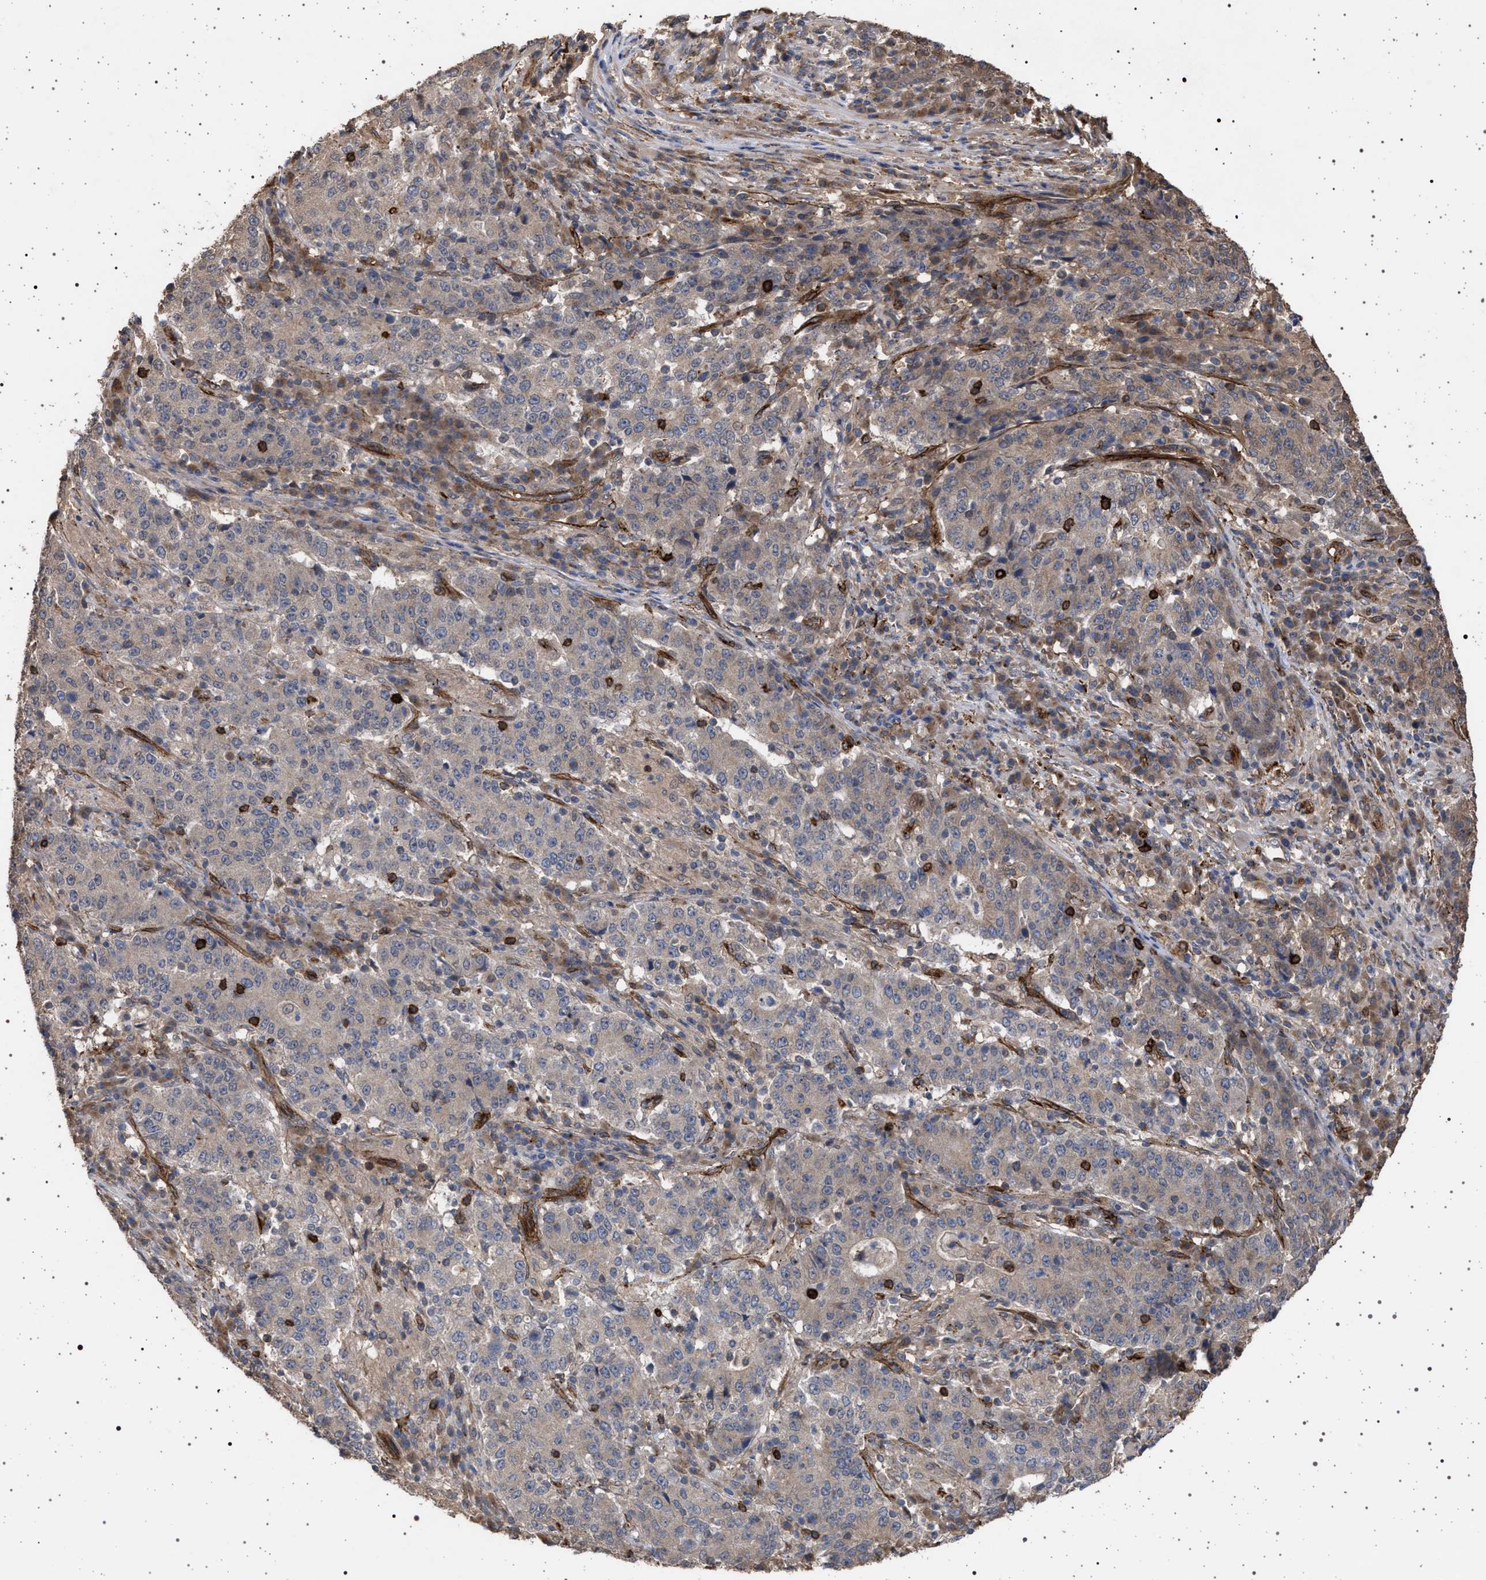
{"staining": {"intensity": "weak", "quantity": "<25%", "location": "cytoplasmic/membranous"}, "tissue": "stomach cancer", "cell_type": "Tumor cells", "image_type": "cancer", "snomed": [{"axis": "morphology", "description": "Adenocarcinoma, NOS"}, {"axis": "topography", "description": "Stomach"}], "caption": "Immunohistochemical staining of stomach adenocarcinoma demonstrates no significant positivity in tumor cells.", "gene": "IFT20", "patient": {"sex": "male", "age": 59}}